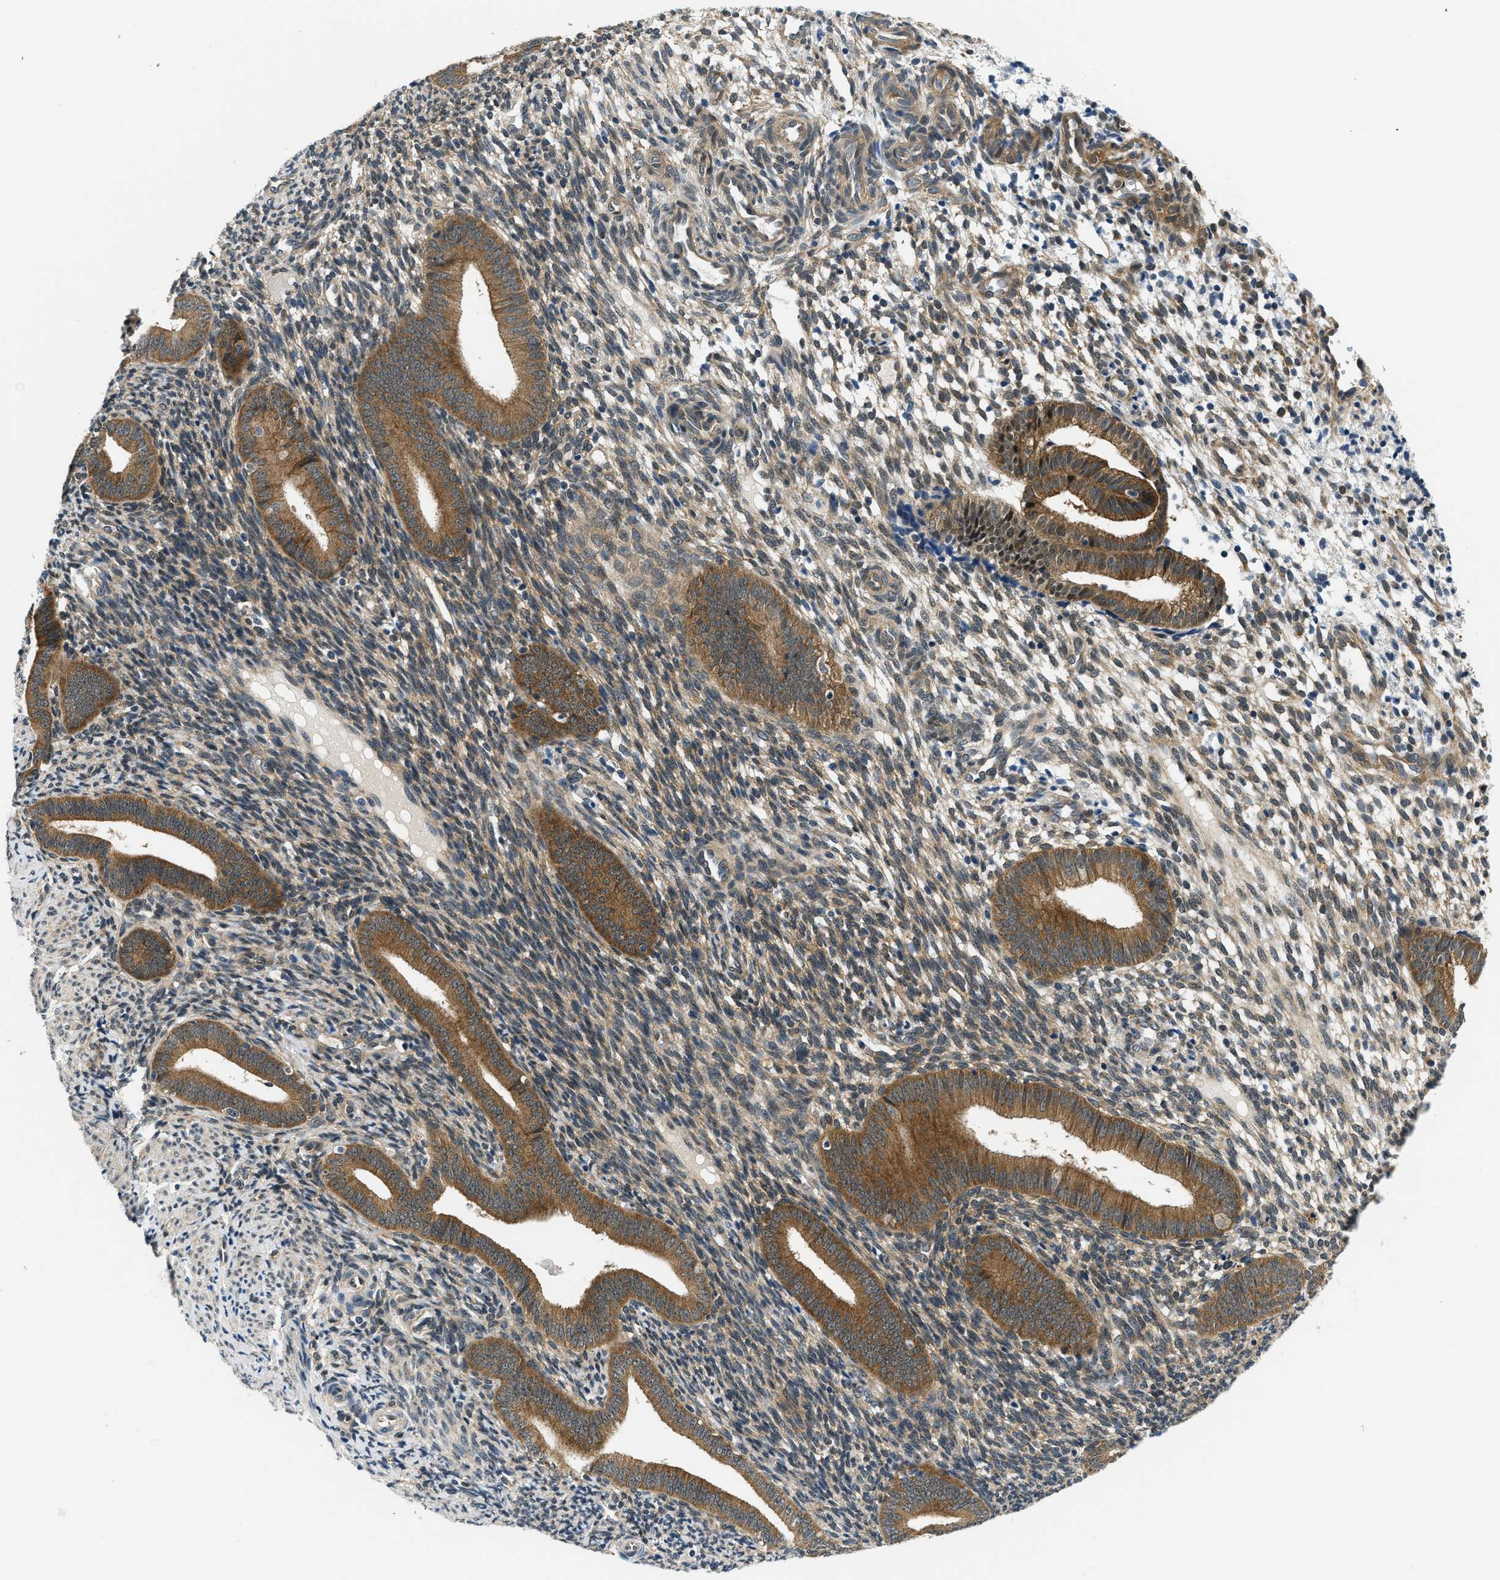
{"staining": {"intensity": "weak", "quantity": "25%-75%", "location": "cytoplasmic/membranous"}, "tissue": "endometrium", "cell_type": "Cells in endometrial stroma", "image_type": "normal", "snomed": [{"axis": "morphology", "description": "Normal tissue, NOS"}, {"axis": "topography", "description": "Uterus"}, {"axis": "topography", "description": "Endometrium"}], "caption": "Immunohistochemistry (DAB (3,3'-diaminobenzidine)) staining of benign human endometrium exhibits weak cytoplasmic/membranous protein expression in about 25%-75% of cells in endometrial stroma.", "gene": "SMAD4", "patient": {"sex": "female", "age": 33}}